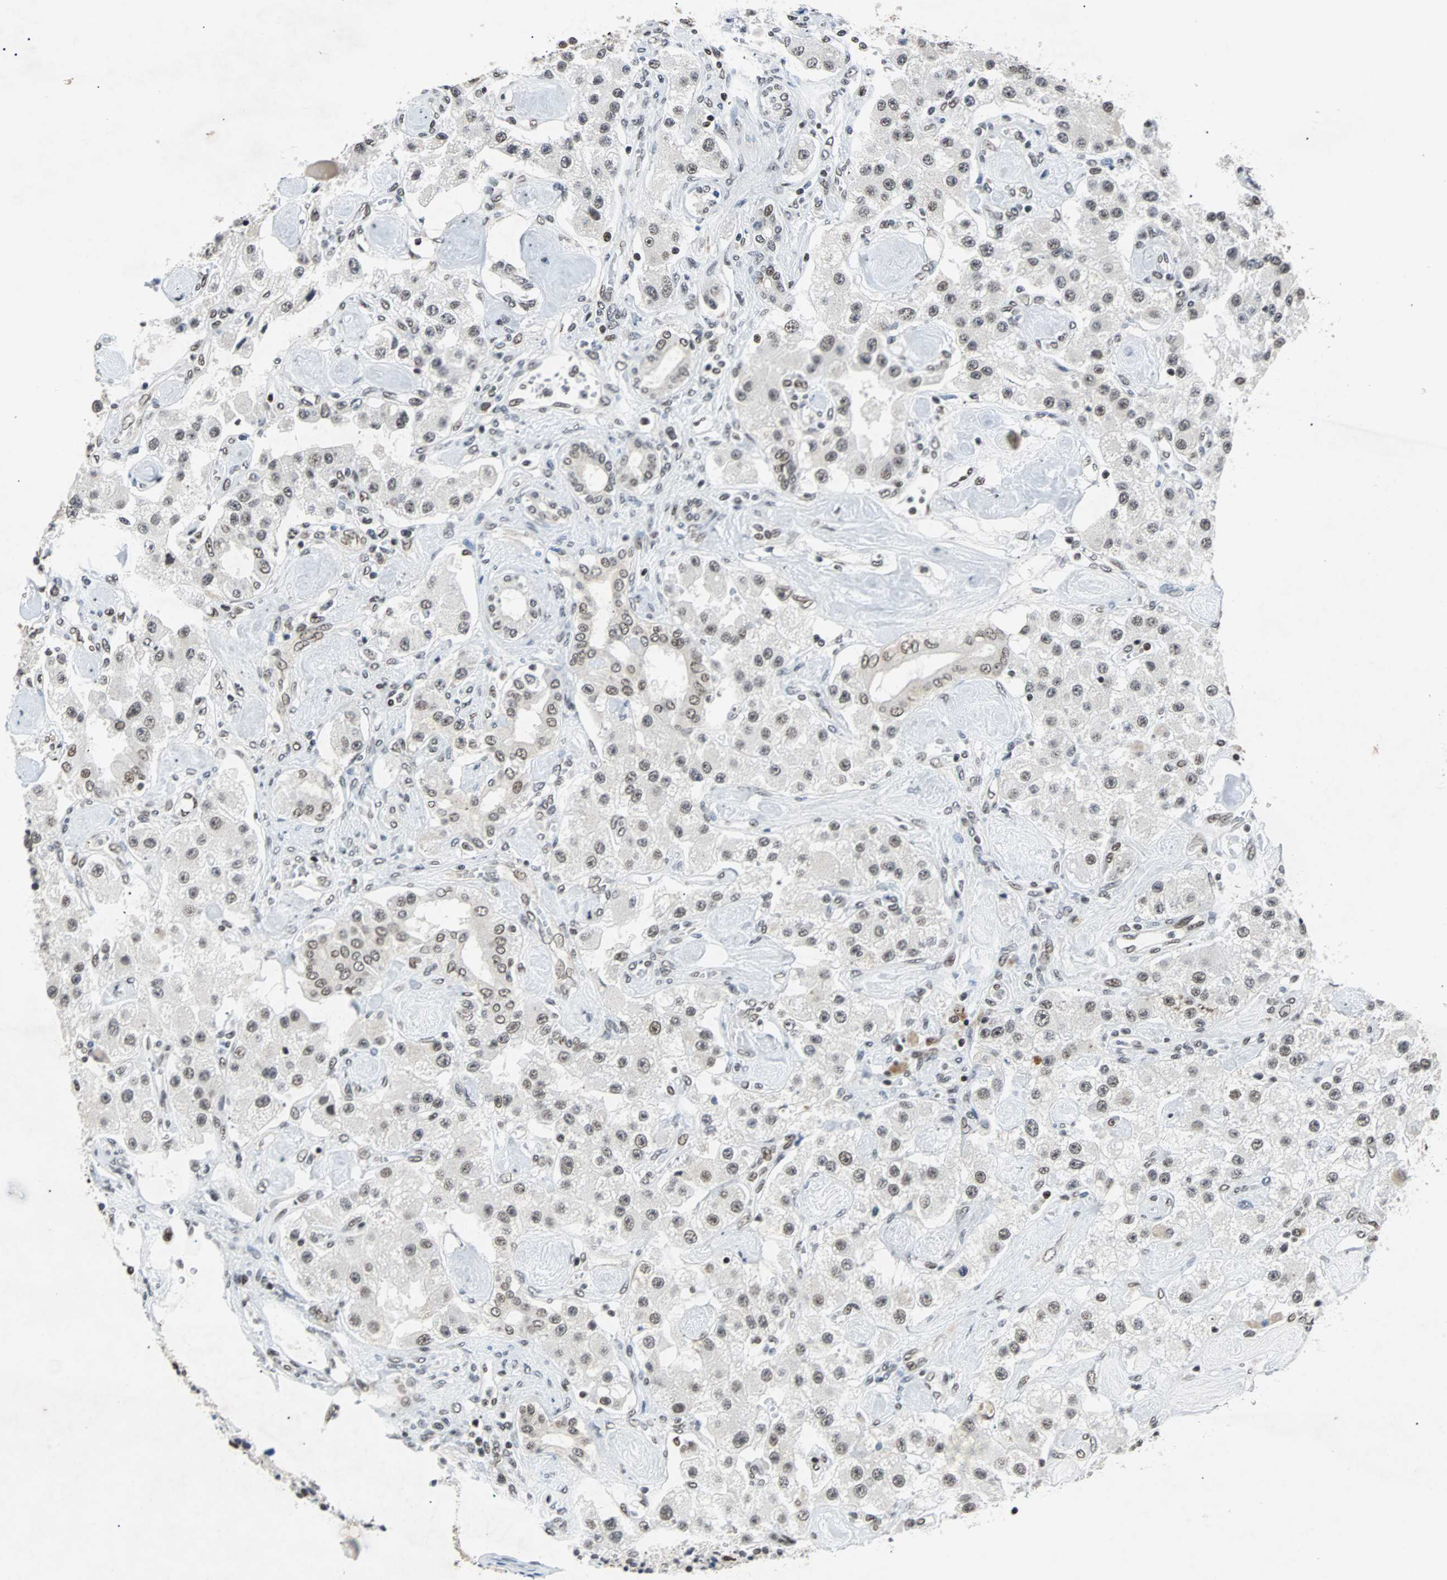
{"staining": {"intensity": "weak", "quantity": ">75%", "location": "nuclear"}, "tissue": "carcinoid", "cell_type": "Tumor cells", "image_type": "cancer", "snomed": [{"axis": "morphology", "description": "Carcinoid, malignant, NOS"}, {"axis": "topography", "description": "Pancreas"}], "caption": "Tumor cells display low levels of weak nuclear positivity in about >75% of cells in carcinoid.", "gene": "GATAD2A", "patient": {"sex": "male", "age": 41}}